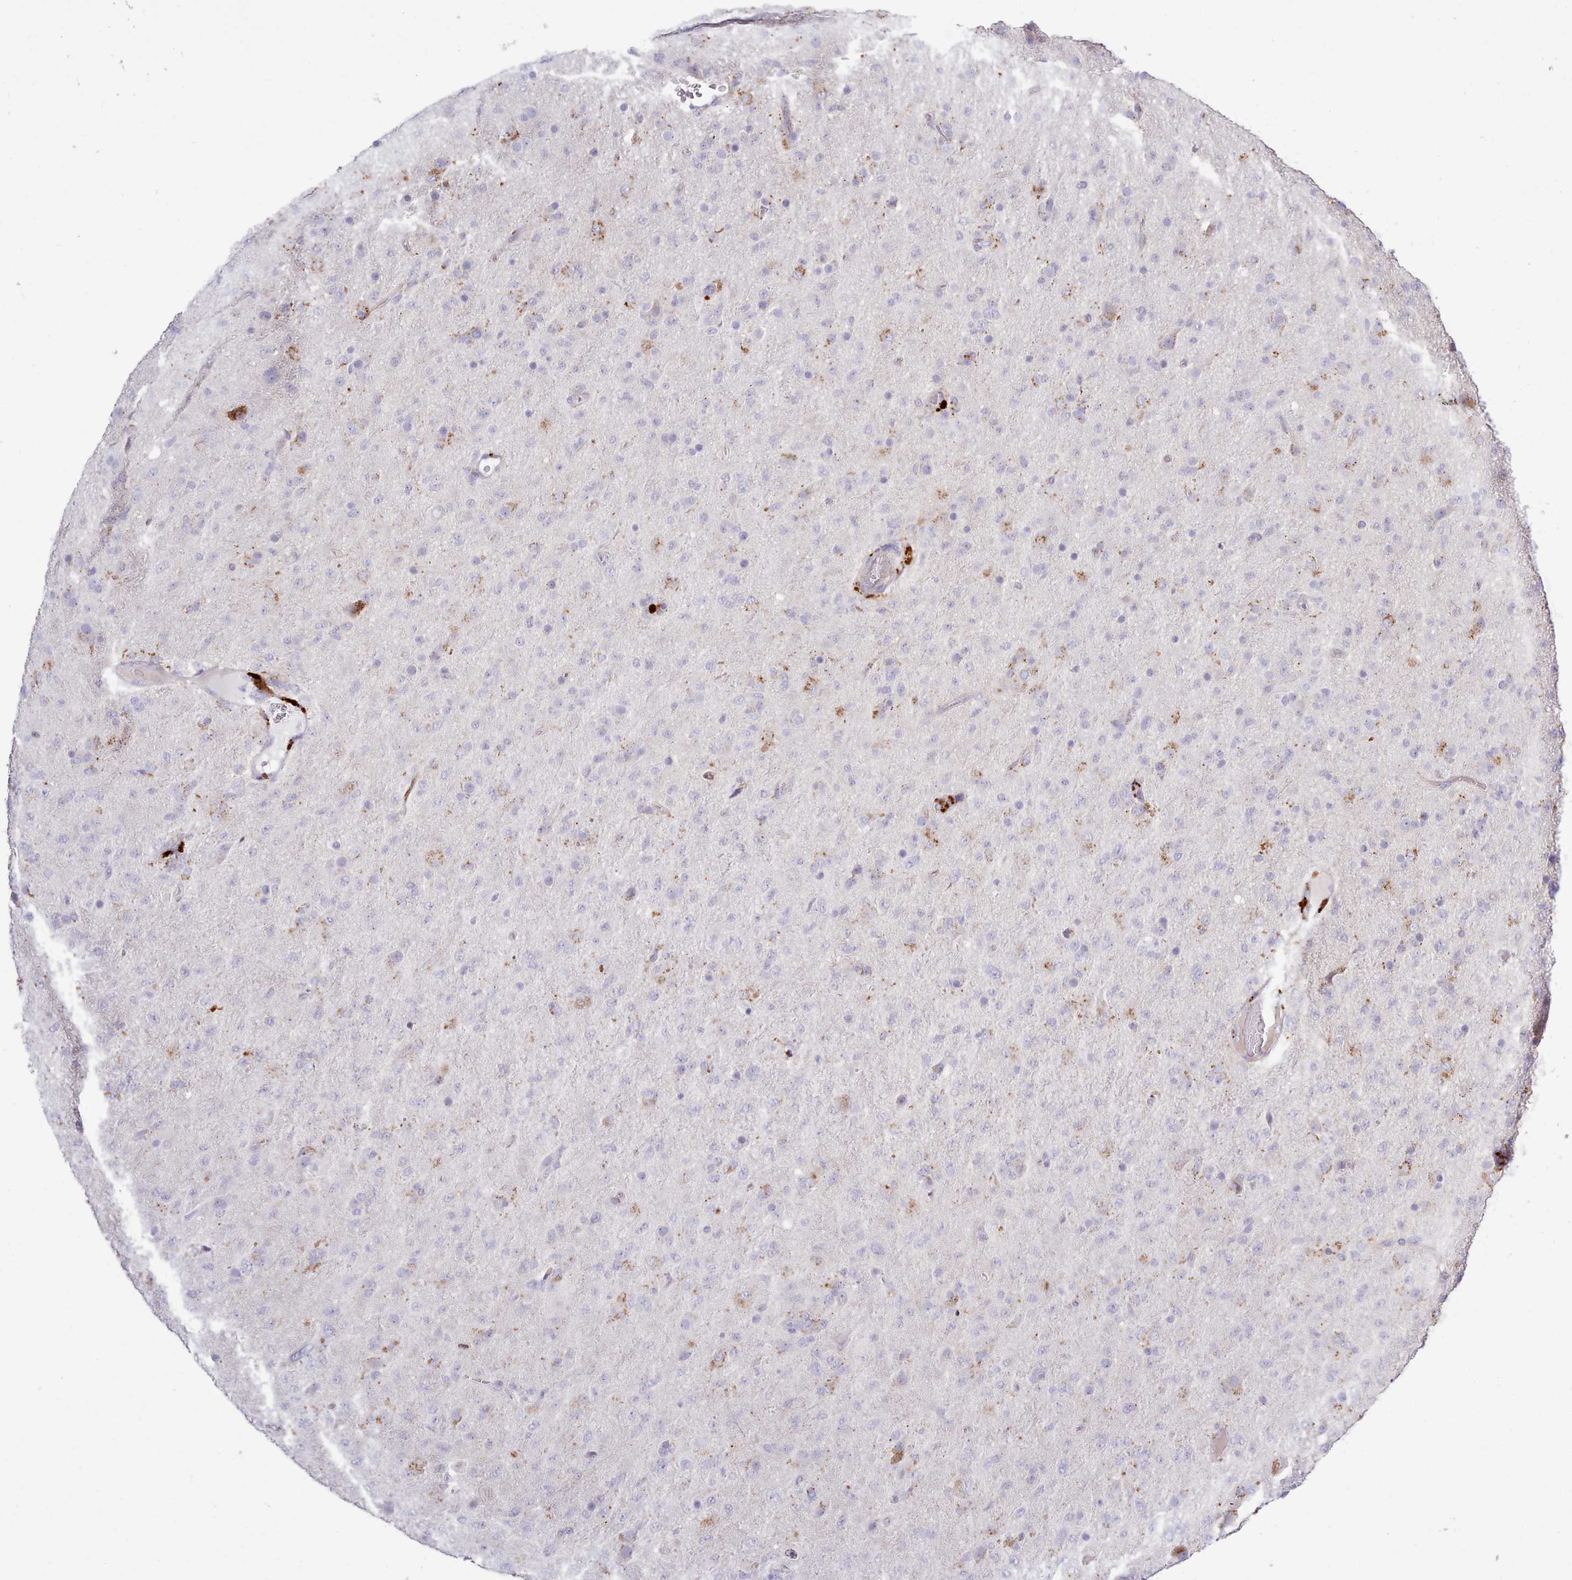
{"staining": {"intensity": "negative", "quantity": "none", "location": "none"}, "tissue": "glioma", "cell_type": "Tumor cells", "image_type": "cancer", "snomed": [{"axis": "morphology", "description": "Glioma, malignant, Low grade"}, {"axis": "topography", "description": "Brain"}], "caption": "Immunohistochemistry of low-grade glioma (malignant) exhibits no expression in tumor cells.", "gene": "SRD5A1", "patient": {"sex": "male", "age": 65}}